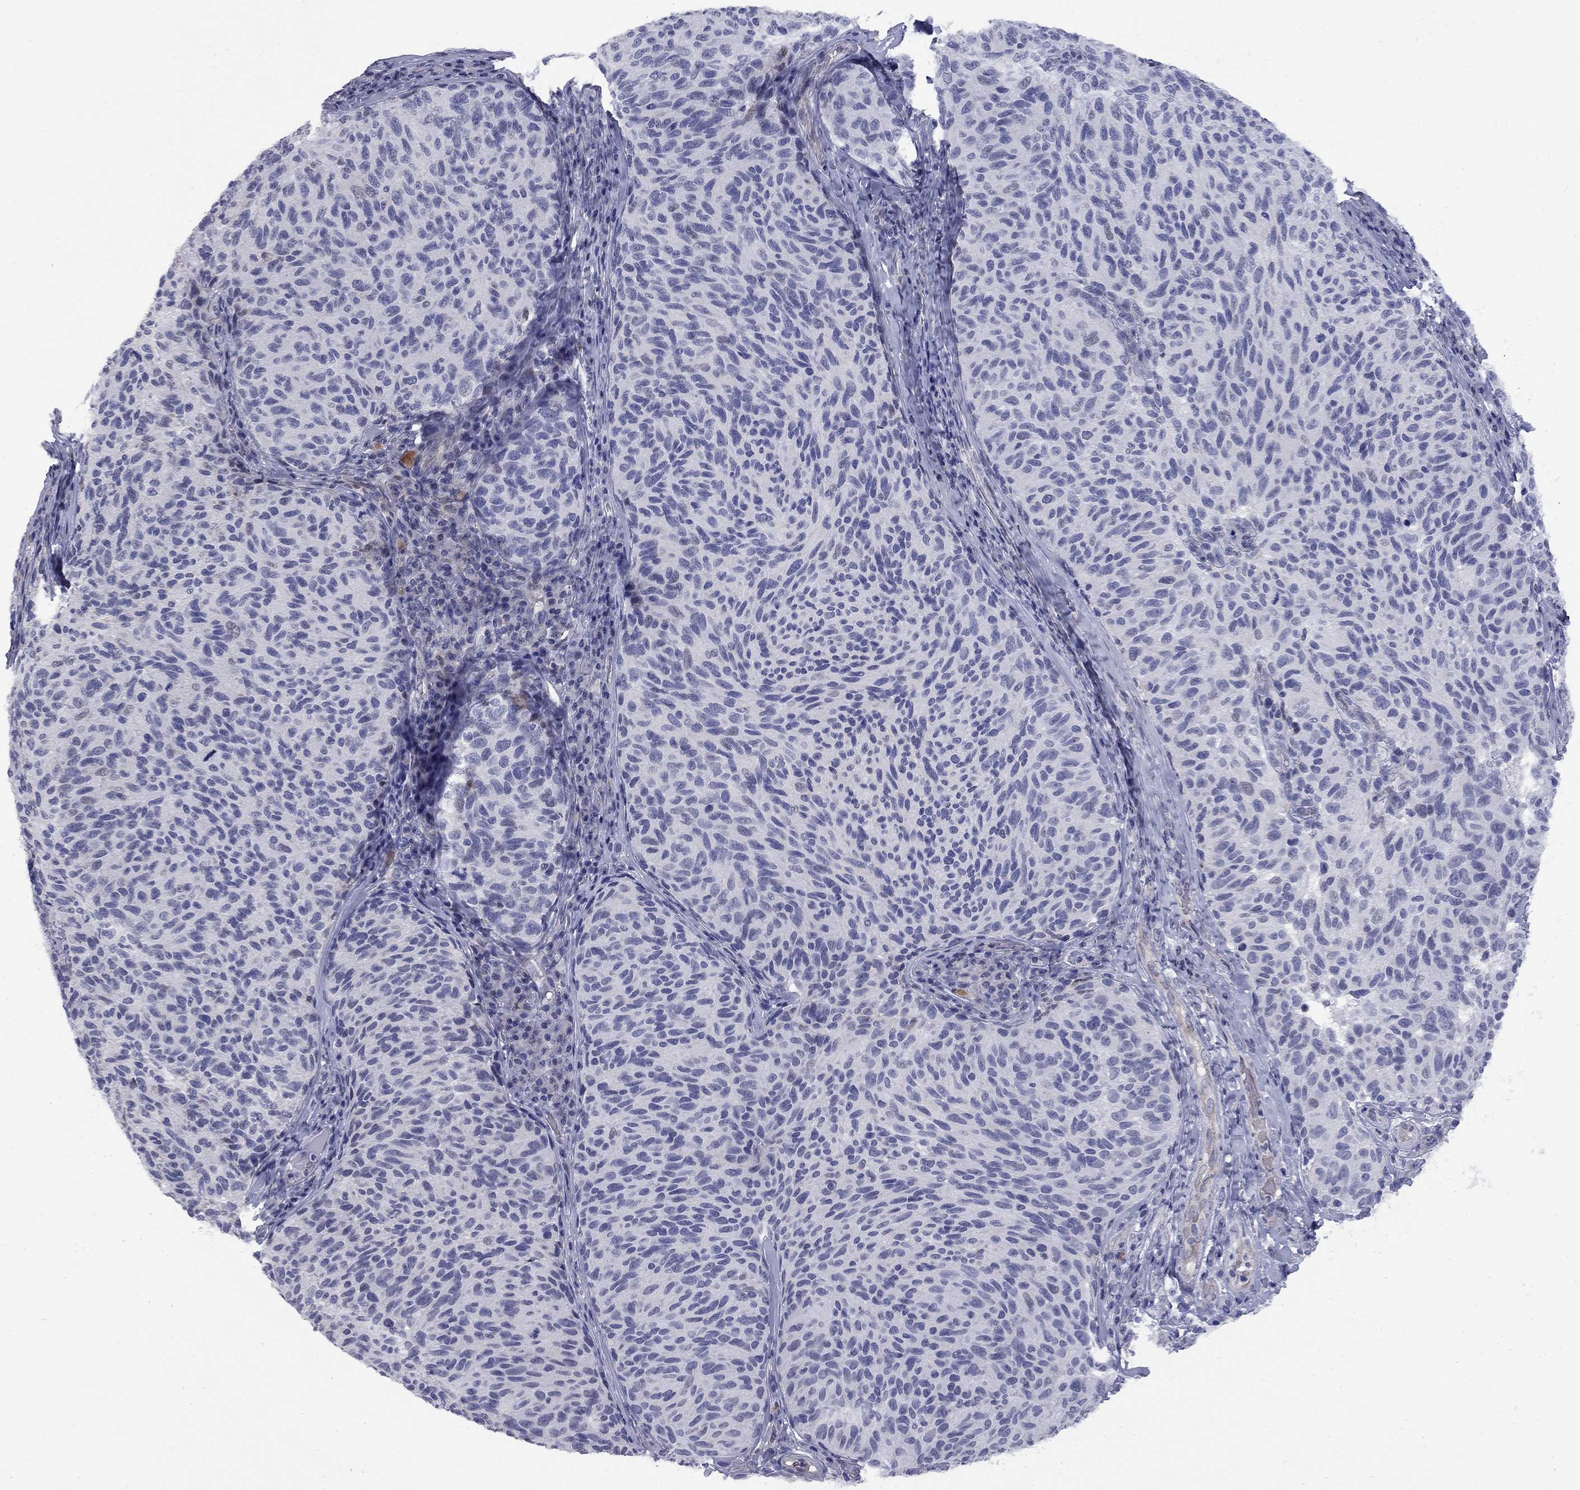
{"staining": {"intensity": "negative", "quantity": "none", "location": "none"}, "tissue": "melanoma", "cell_type": "Tumor cells", "image_type": "cancer", "snomed": [{"axis": "morphology", "description": "Malignant melanoma, NOS"}, {"axis": "topography", "description": "Skin"}], "caption": "The photomicrograph reveals no significant positivity in tumor cells of malignant melanoma.", "gene": "HTR4", "patient": {"sex": "female", "age": 73}}